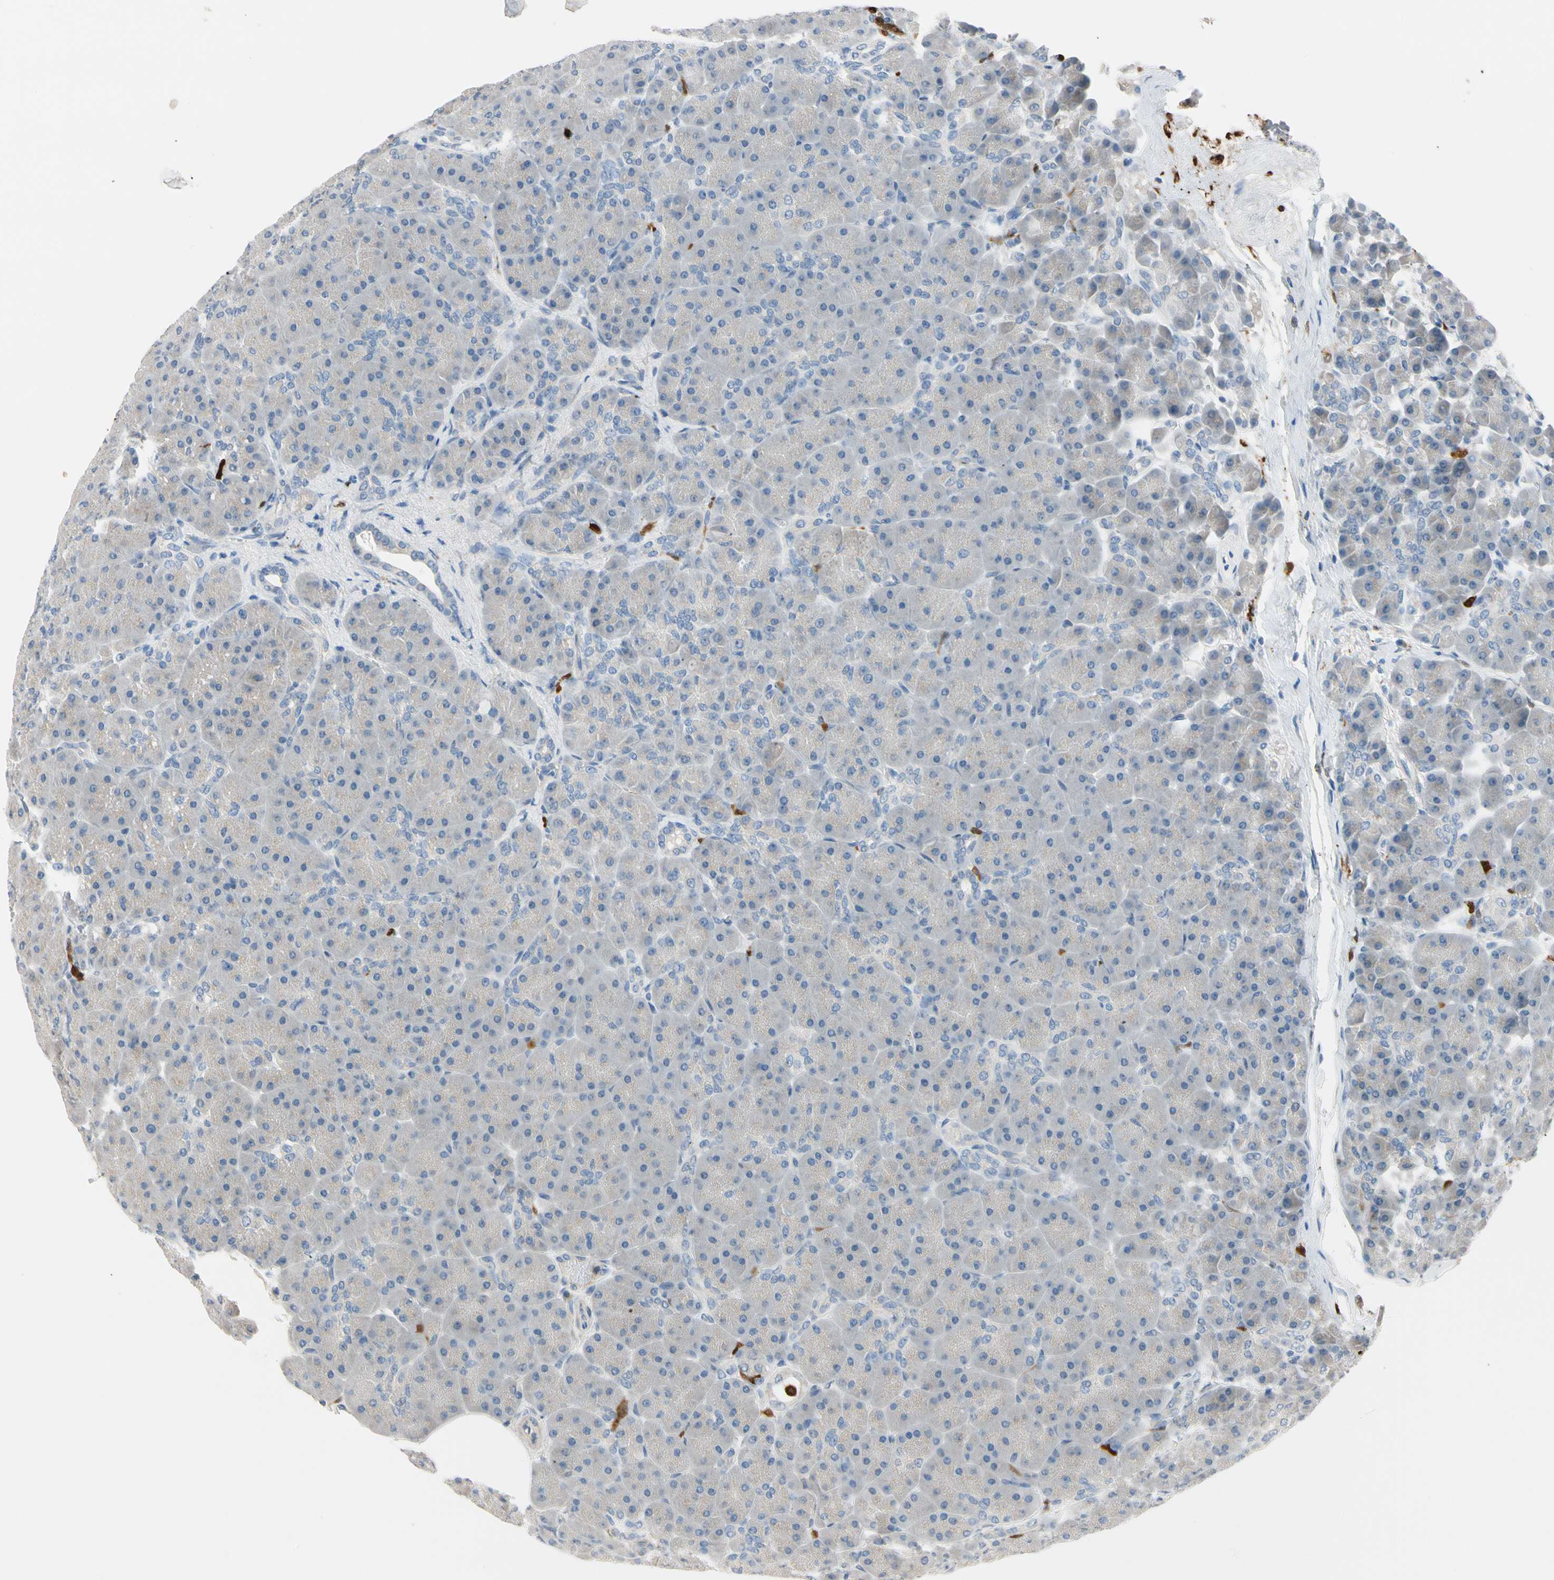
{"staining": {"intensity": "weak", "quantity": "<25%", "location": "cytoplasmic/membranous"}, "tissue": "pancreas", "cell_type": "Exocrine glandular cells", "image_type": "normal", "snomed": [{"axis": "morphology", "description": "Normal tissue, NOS"}, {"axis": "topography", "description": "Pancreas"}], "caption": "Immunohistochemistry photomicrograph of normal pancreas stained for a protein (brown), which demonstrates no staining in exocrine glandular cells. (Brightfield microscopy of DAB (3,3'-diaminobenzidine) IHC at high magnification).", "gene": "TRAF5", "patient": {"sex": "male", "age": 66}}